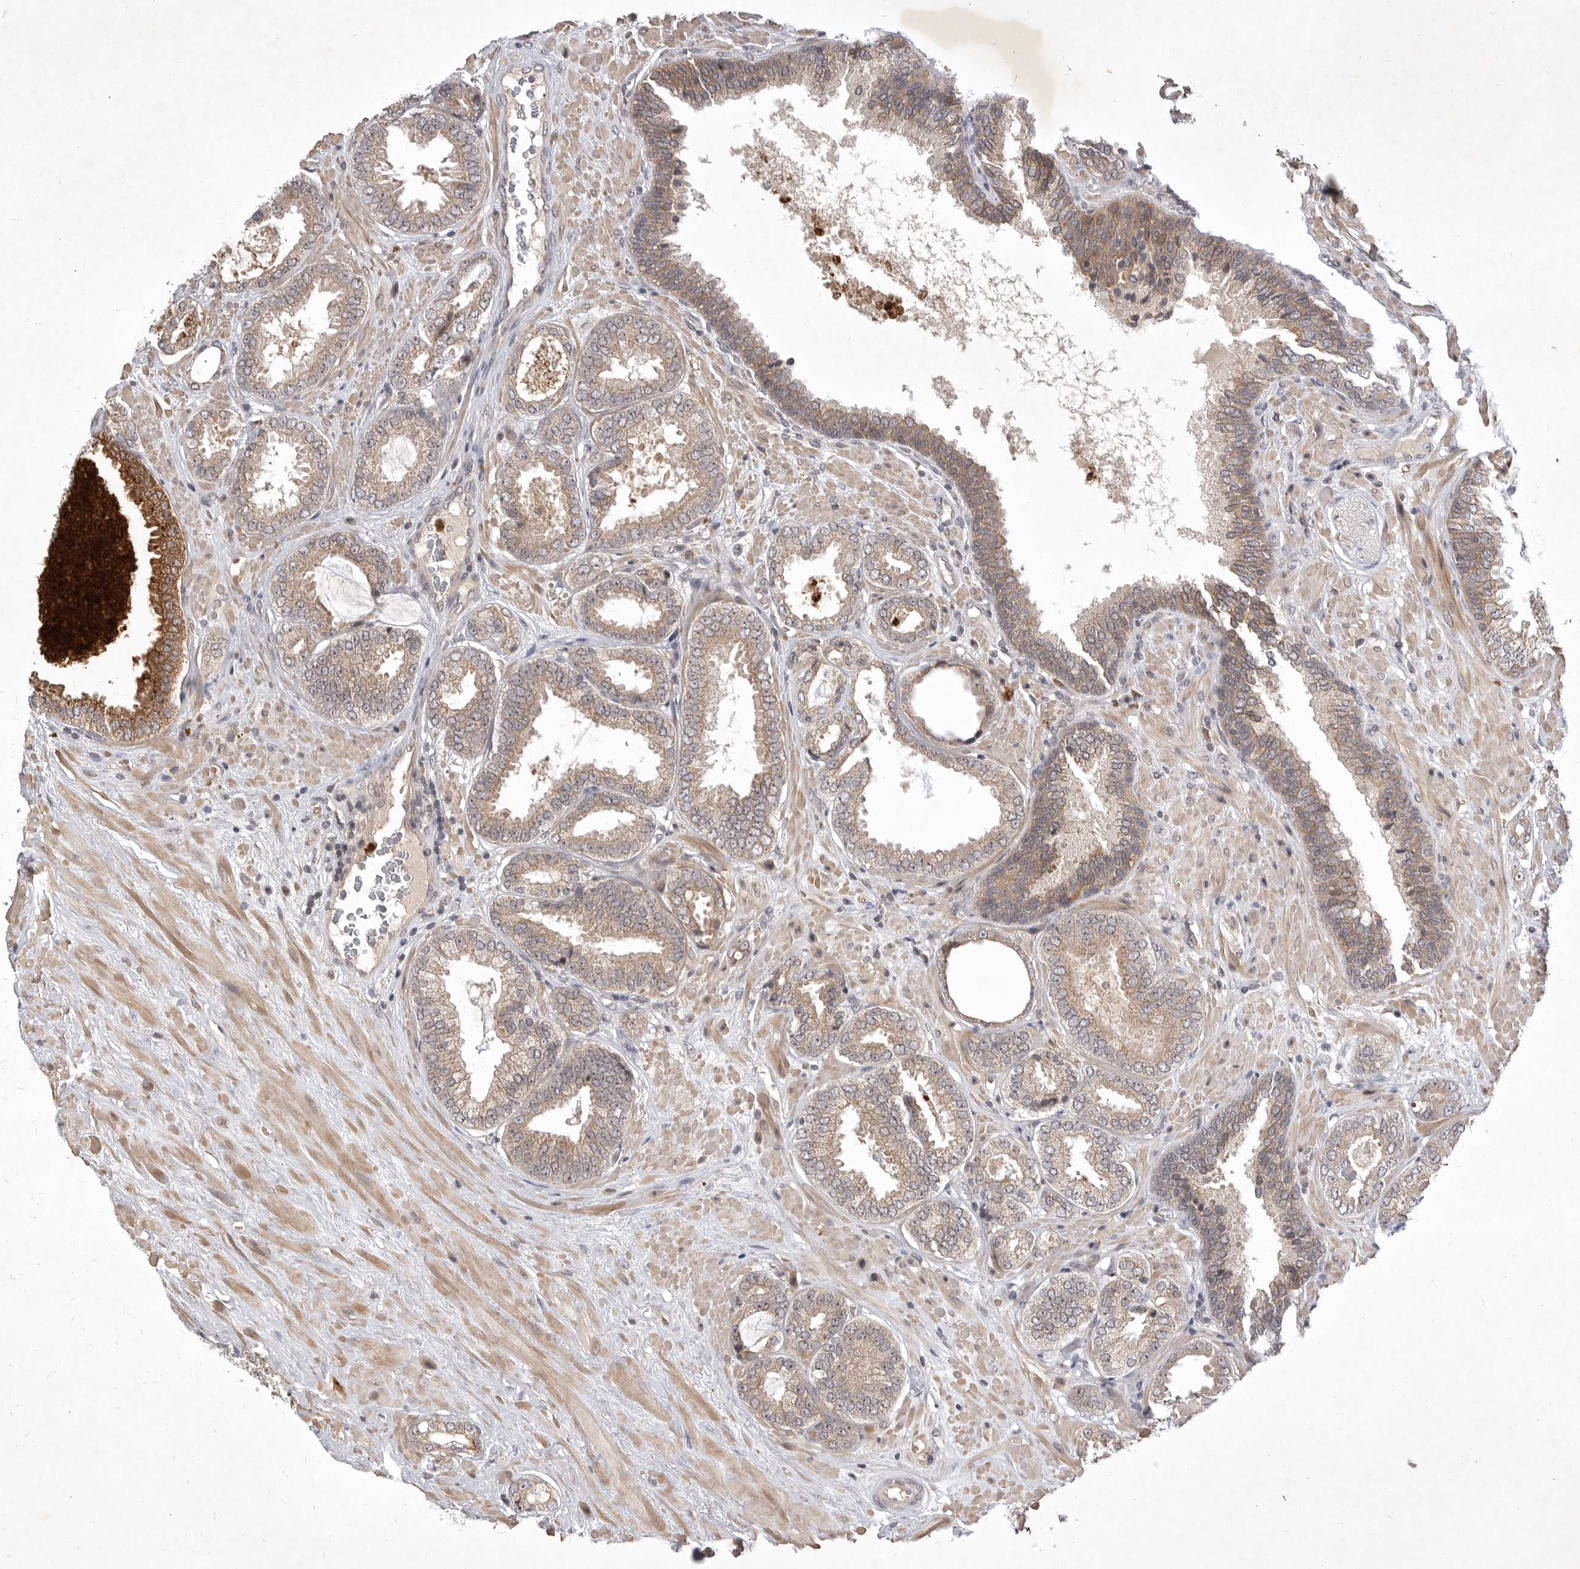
{"staining": {"intensity": "weak", "quantity": ">75%", "location": "cytoplasmic/membranous"}, "tissue": "prostate cancer", "cell_type": "Tumor cells", "image_type": "cancer", "snomed": [{"axis": "morphology", "description": "Adenocarcinoma, Low grade"}, {"axis": "topography", "description": "Prostate"}], "caption": "Weak cytoplasmic/membranous staining is seen in about >75% of tumor cells in prostate cancer.", "gene": "UBE3D", "patient": {"sex": "male", "age": 71}}